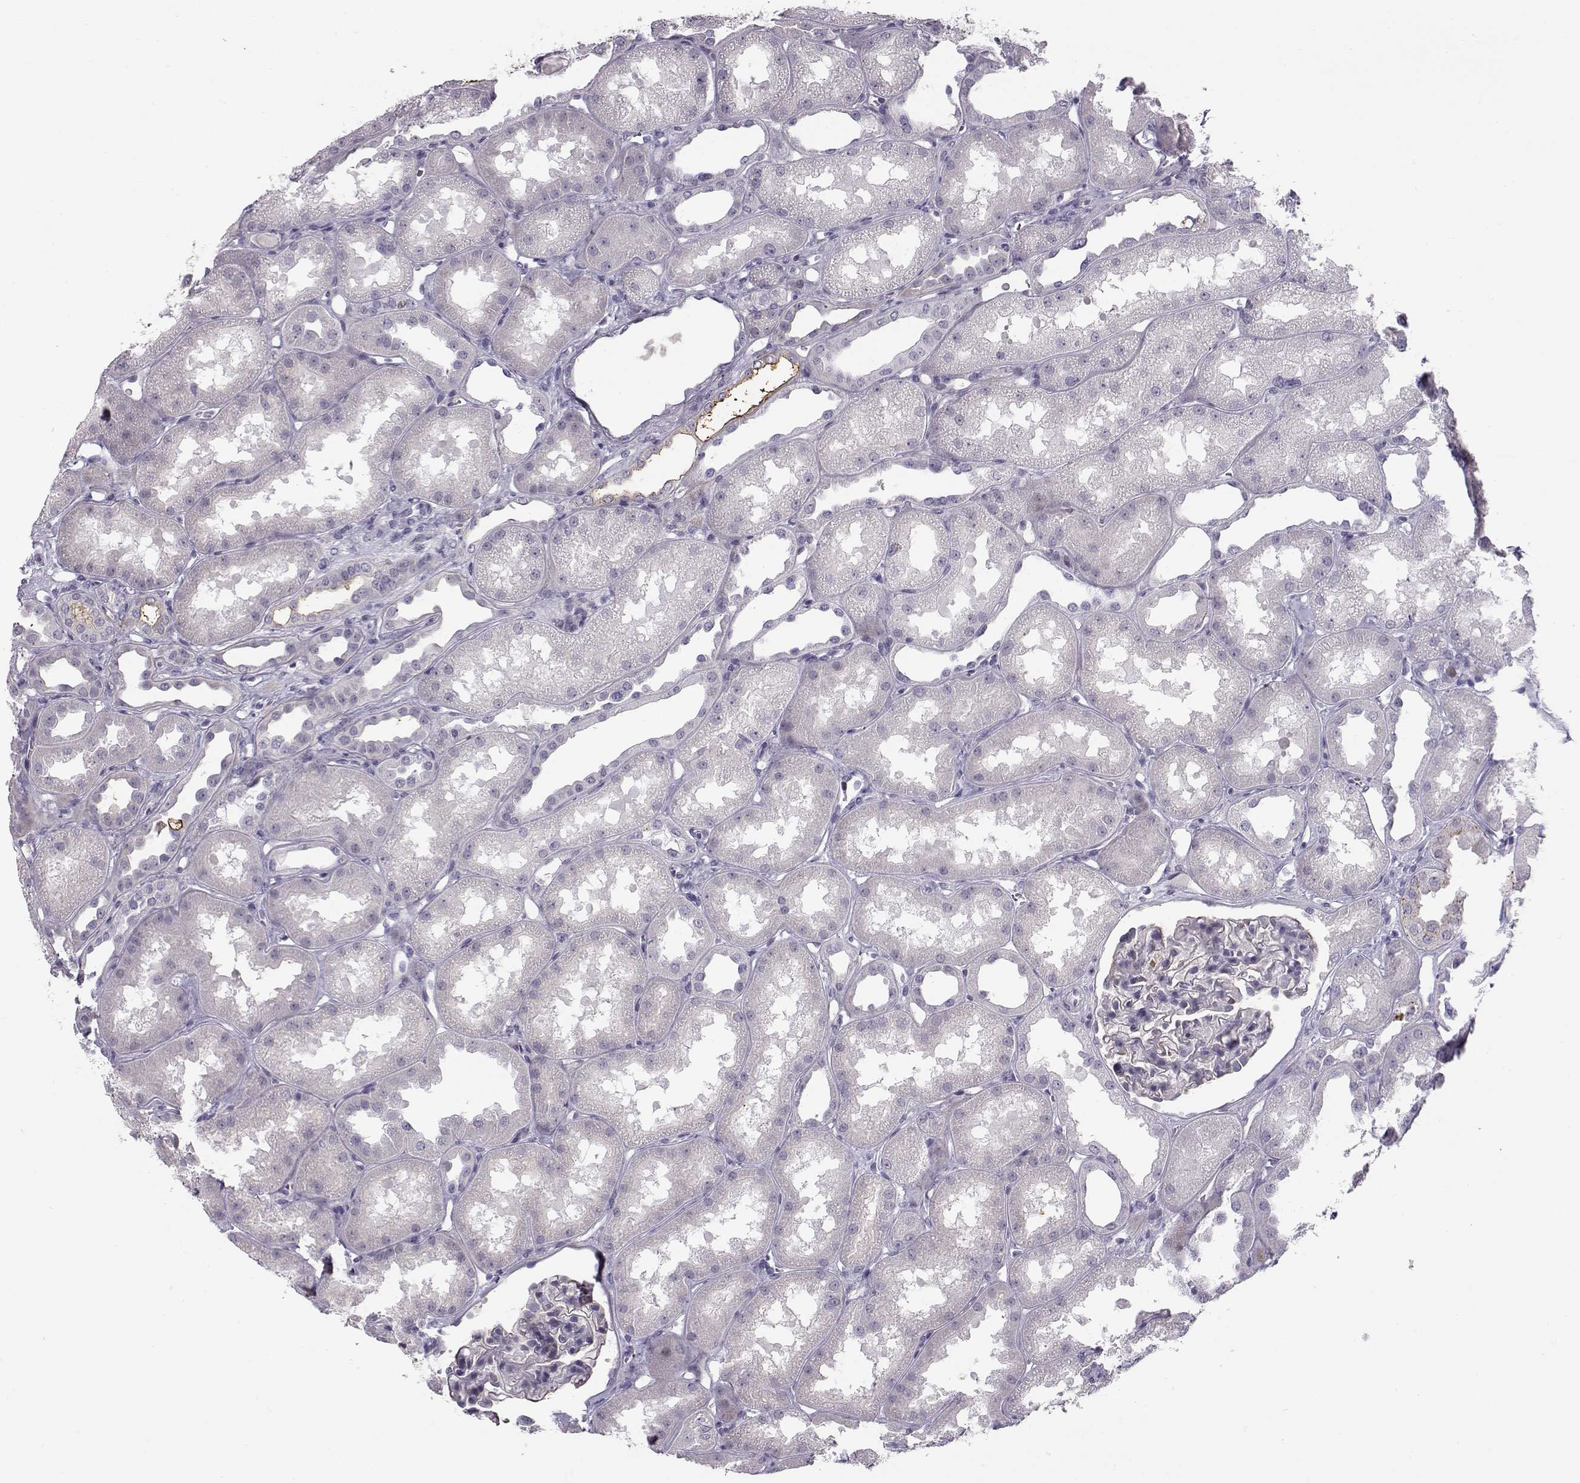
{"staining": {"intensity": "moderate", "quantity": "<25%", "location": "cytoplasmic/membranous"}, "tissue": "kidney", "cell_type": "Cells in glomeruli", "image_type": "normal", "snomed": [{"axis": "morphology", "description": "Normal tissue, NOS"}, {"axis": "topography", "description": "Kidney"}], "caption": "This image exhibits unremarkable kidney stained with immunohistochemistry (IHC) to label a protein in brown. The cytoplasmic/membranous of cells in glomeruli show moderate positivity for the protein. Nuclei are counter-stained blue.", "gene": "PABPC1L2A", "patient": {"sex": "male", "age": 61}}